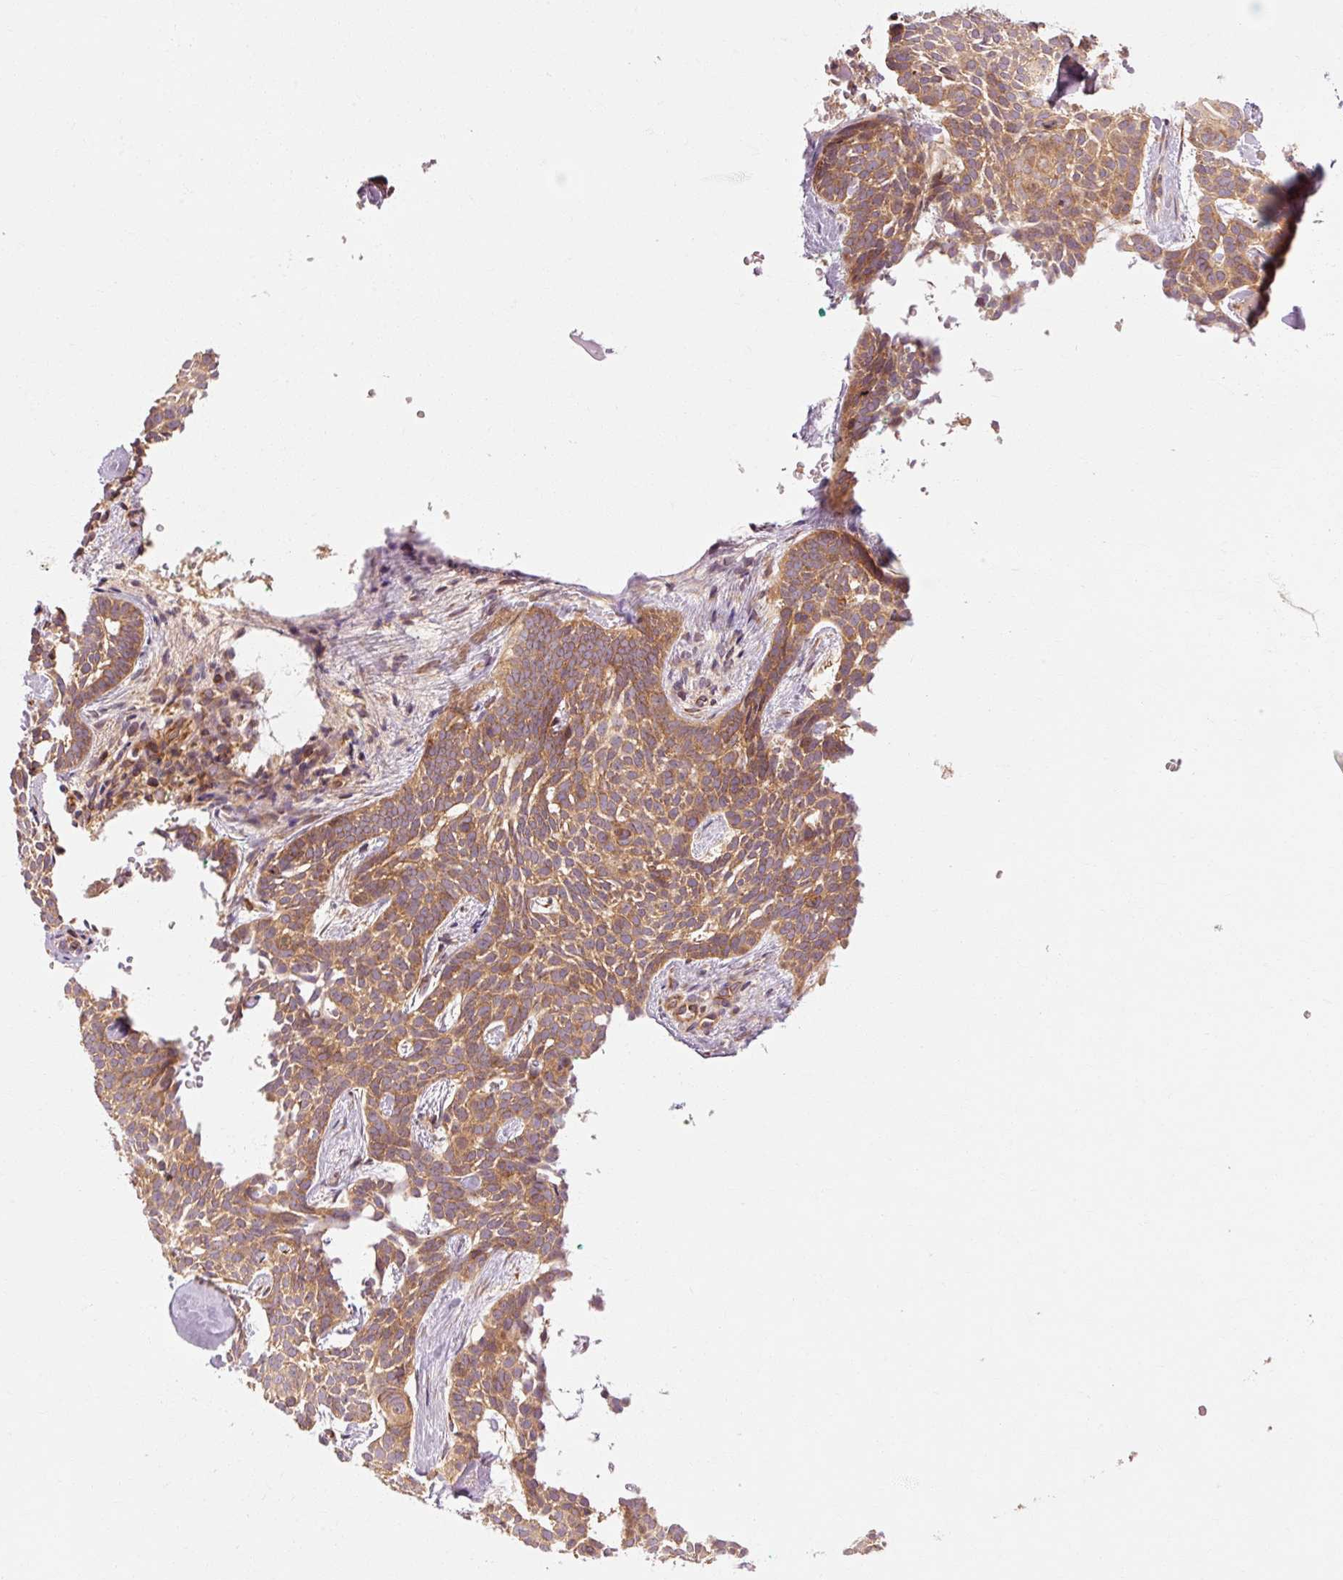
{"staining": {"intensity": "moderate", "quantity": ">75%", "location": "cytoplasmic/membranous"}, "tissue": "skin cancer", "cell_type": "Tumor cells", "image_type": "cancer", "snomed": [{"axis": "morphology", "description": "Basal cell carcinoma"}, {"axis": "topography", "description": "Skin"}], "caption": "Immunohistochemistry (IHC) (DAB (3,3'-diaminobenzidine)) staining of basal cell carcinoma (skin) shows moderate cytoplasmic/membranous protein positivity in approximately >75% of tumor cells.", "gene": "CTNNA1", "patient": {"sex": "male", "age": 61}}